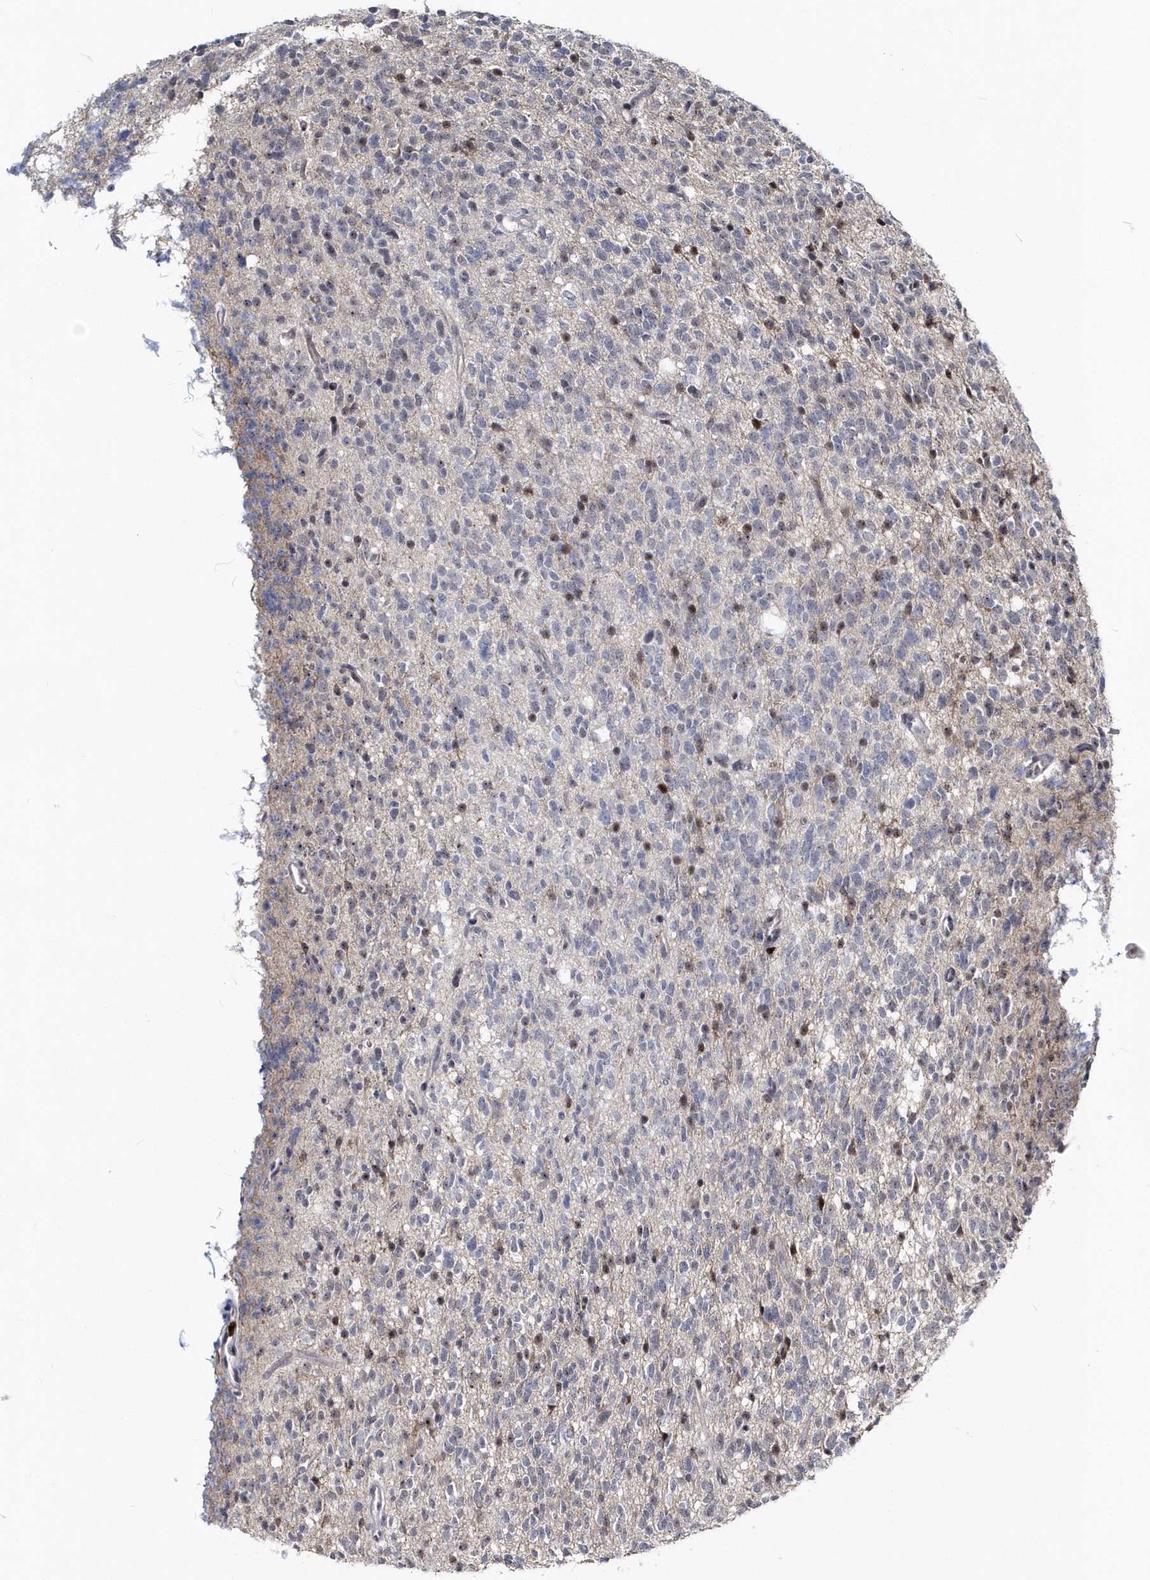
{"staining": {"intensity": "negative", "quantity": "none", "location": "none"}, "tissue": "glioma", "cell_type": "Tumor cells", "image_type": "cancer", "snomed": [{"axis": "morphology", "description": "Glioma, malignant, High grade"}, {"axis": "topography", "description": "Brain"}], "caption": "Micrograph shows no significant protein positivity in tumor cells of malignant glioma (high-grade).", "gene": "ASCL4", "patient": {"sex": "male", "age": 34}}